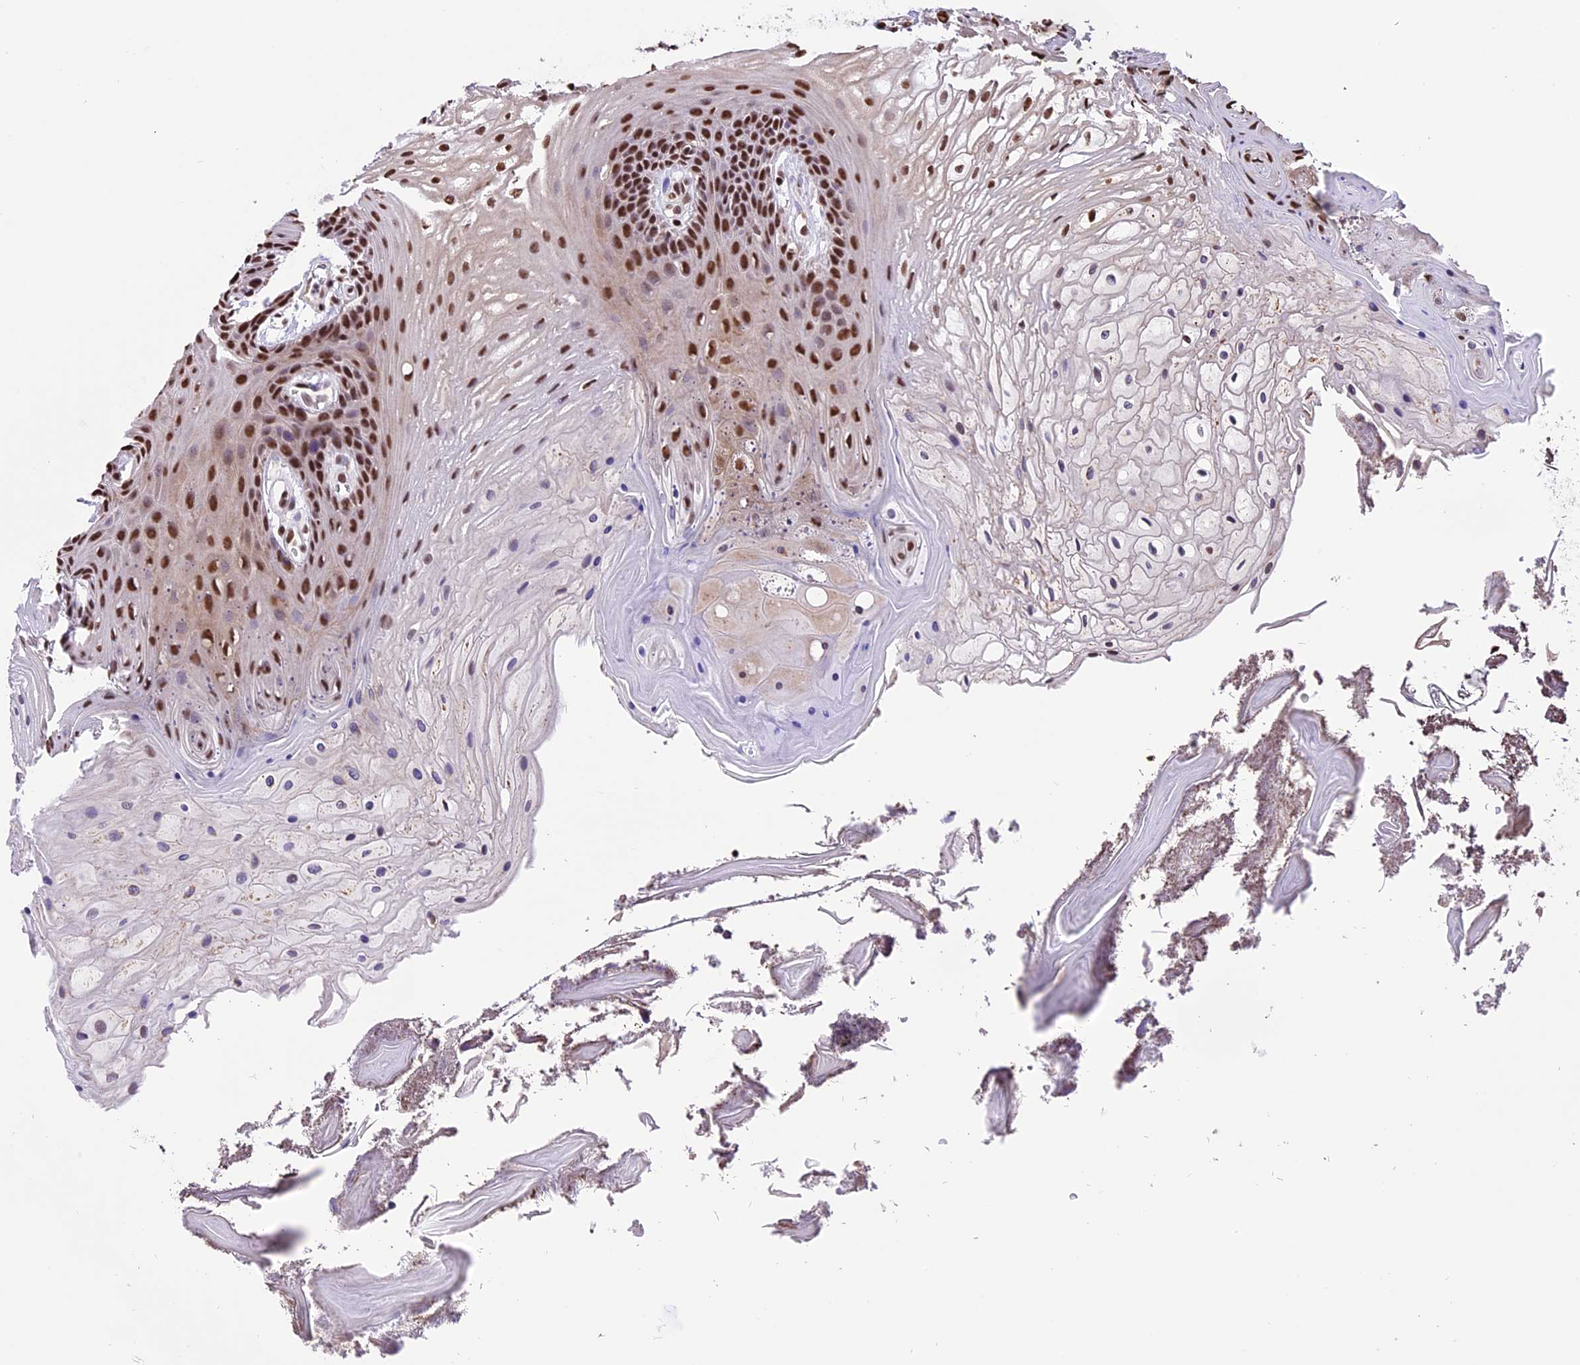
{"staining": {"intensity": "strong", "quantity": "25%-75%", "location": "nuclear"}, "tissue": "oral mucosa", "cell_type": "Squamous epithelial cells", "image_type": "normal", "snomed": [{"axis": "morphology", "description": "Normal tissue, NOS"}, {"axis": "topography", "description": "Oral tissue"}], "caption": "High-power microscopy captured an immunohistochemistry image of benign oral mucosa, revealing strong nuclear expression in approximately 25%-75% of squamous epithelial cells.", "gene": "POLR3E", "patient": {"sex": "female", "age": 80}}